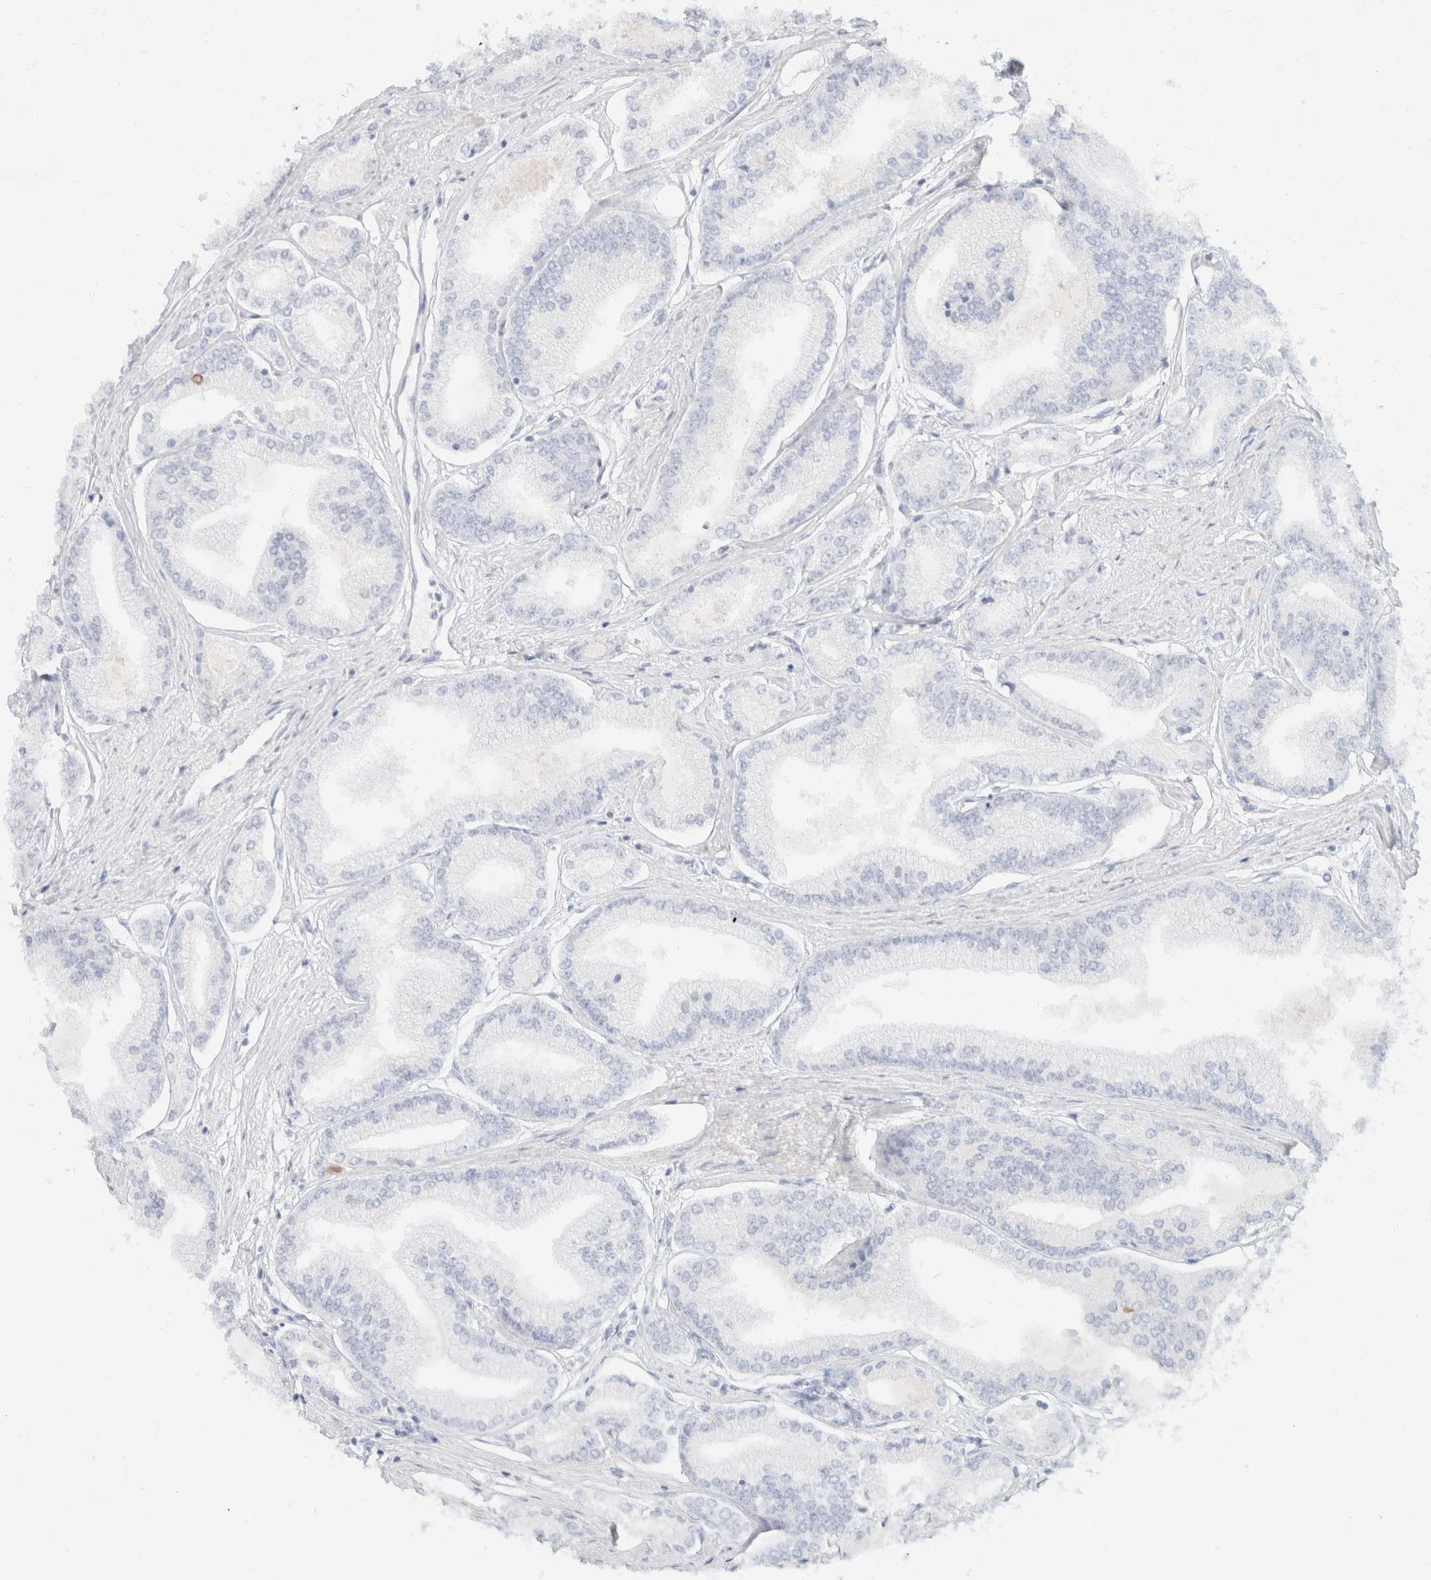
{"staining": {"intensity": "negative", "quantity": "none", "location": "none"}, "tissue": "prostate cancer", "cell_type": "Tumor cells", "image_type": "cancer", "snomed": [{"axis": "morphology", "description": "Adenocarcinoma, Low grade"}, {"axis": "topography", "description": "Prostate"}], "caption": "Photomicrograph shows no significant protein positivity in tumor cells of low-grade adenocarcinoma (prostate).", "gene": "KRT20", "patient": {"sex": "male", "age": 52}}